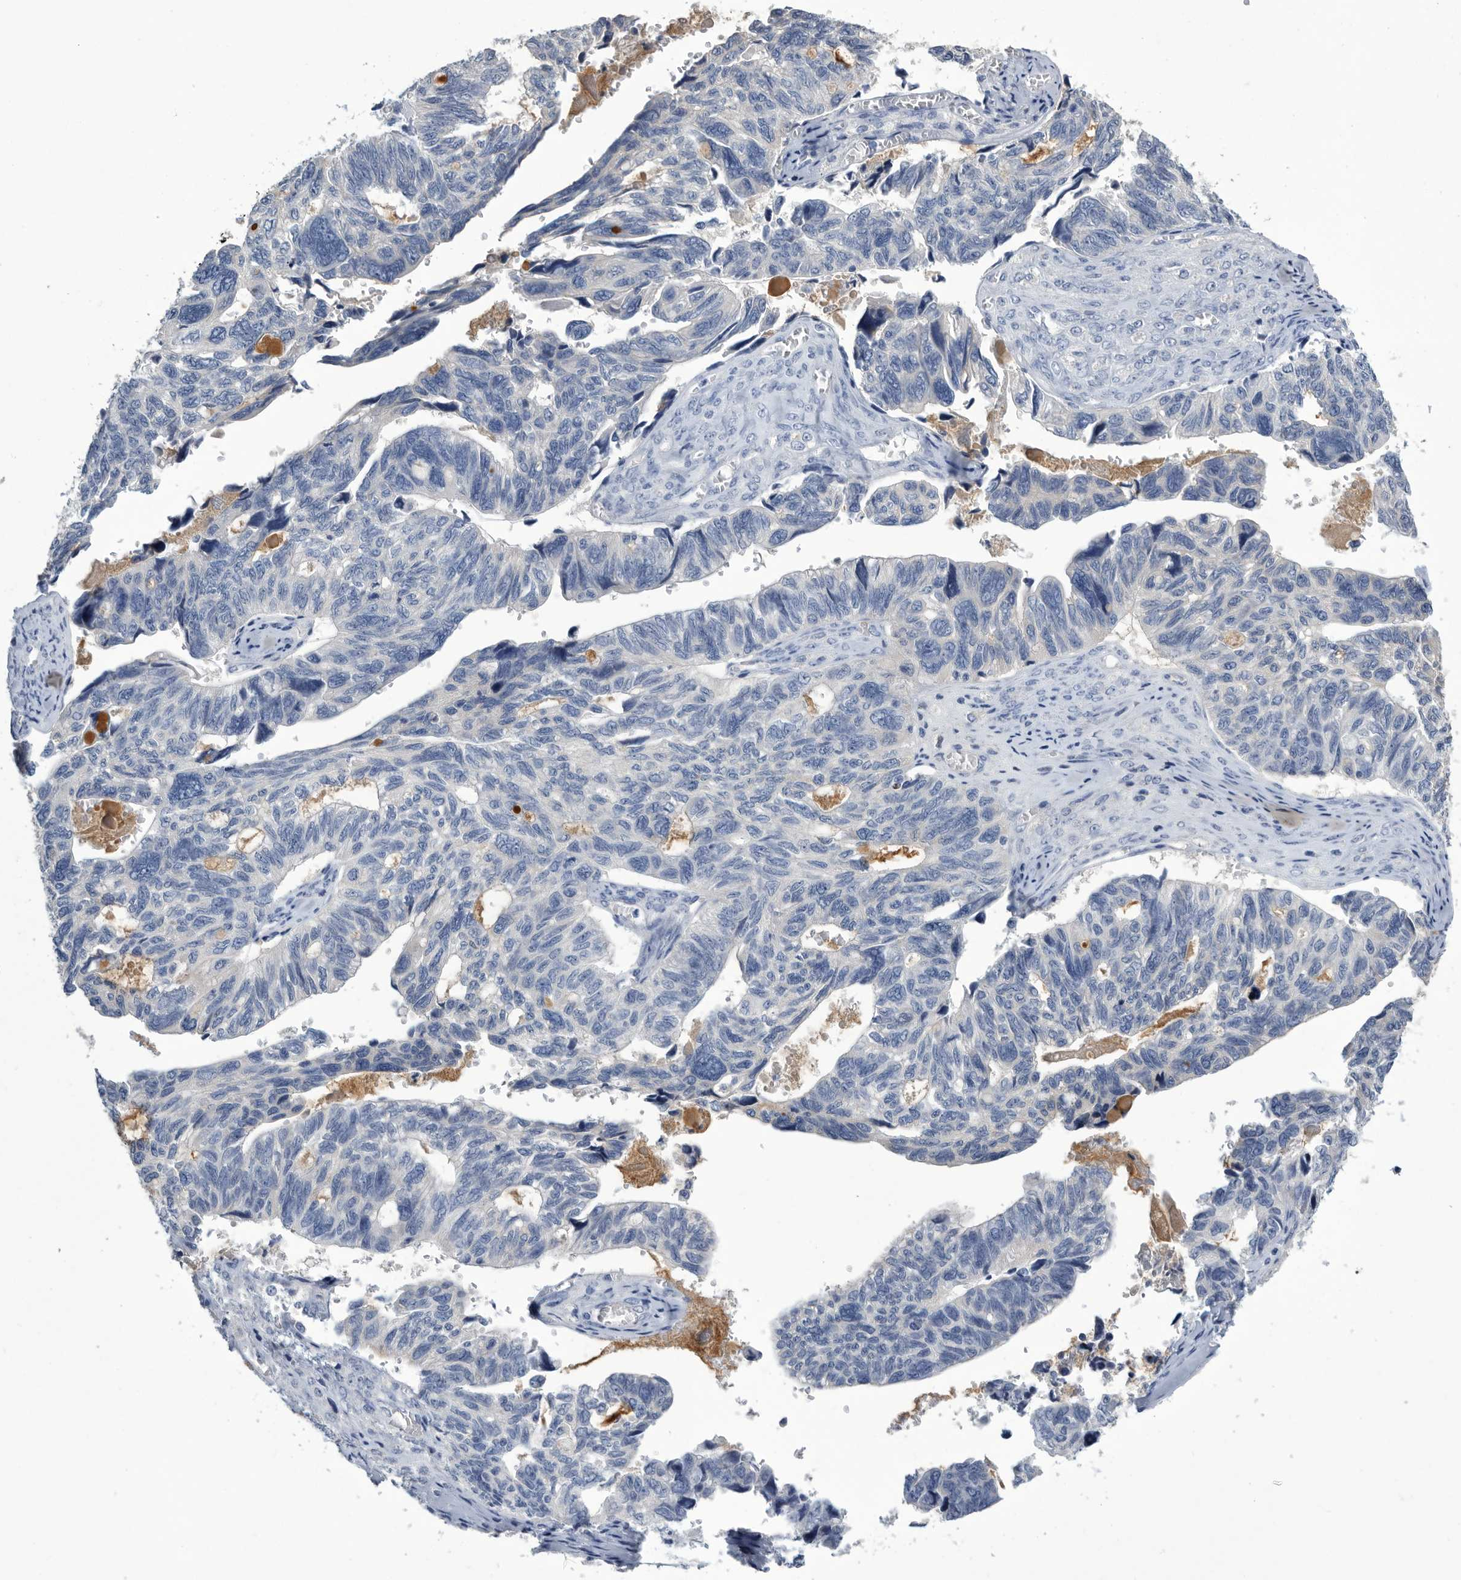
{"staining": {"intensity": "negative", "quantity": "none", "location": "none"}, "tissue": "ovarian cancer", "cell_type": "Tumor cells", "image_type": "cancer", "snomed": [{"axis": "morphology", "description": "Cystadenocarcinoma, serous, NOS"}, {"axis": "topography", "description": "Ovary"}], "caption": "DAB immunohistochemical staining of ovarian serous cystadenocarcinoma reveals no significant expression in tumor cells.", "gene": "BTBD6", "patient": {"sex": "female", "age": 79}}